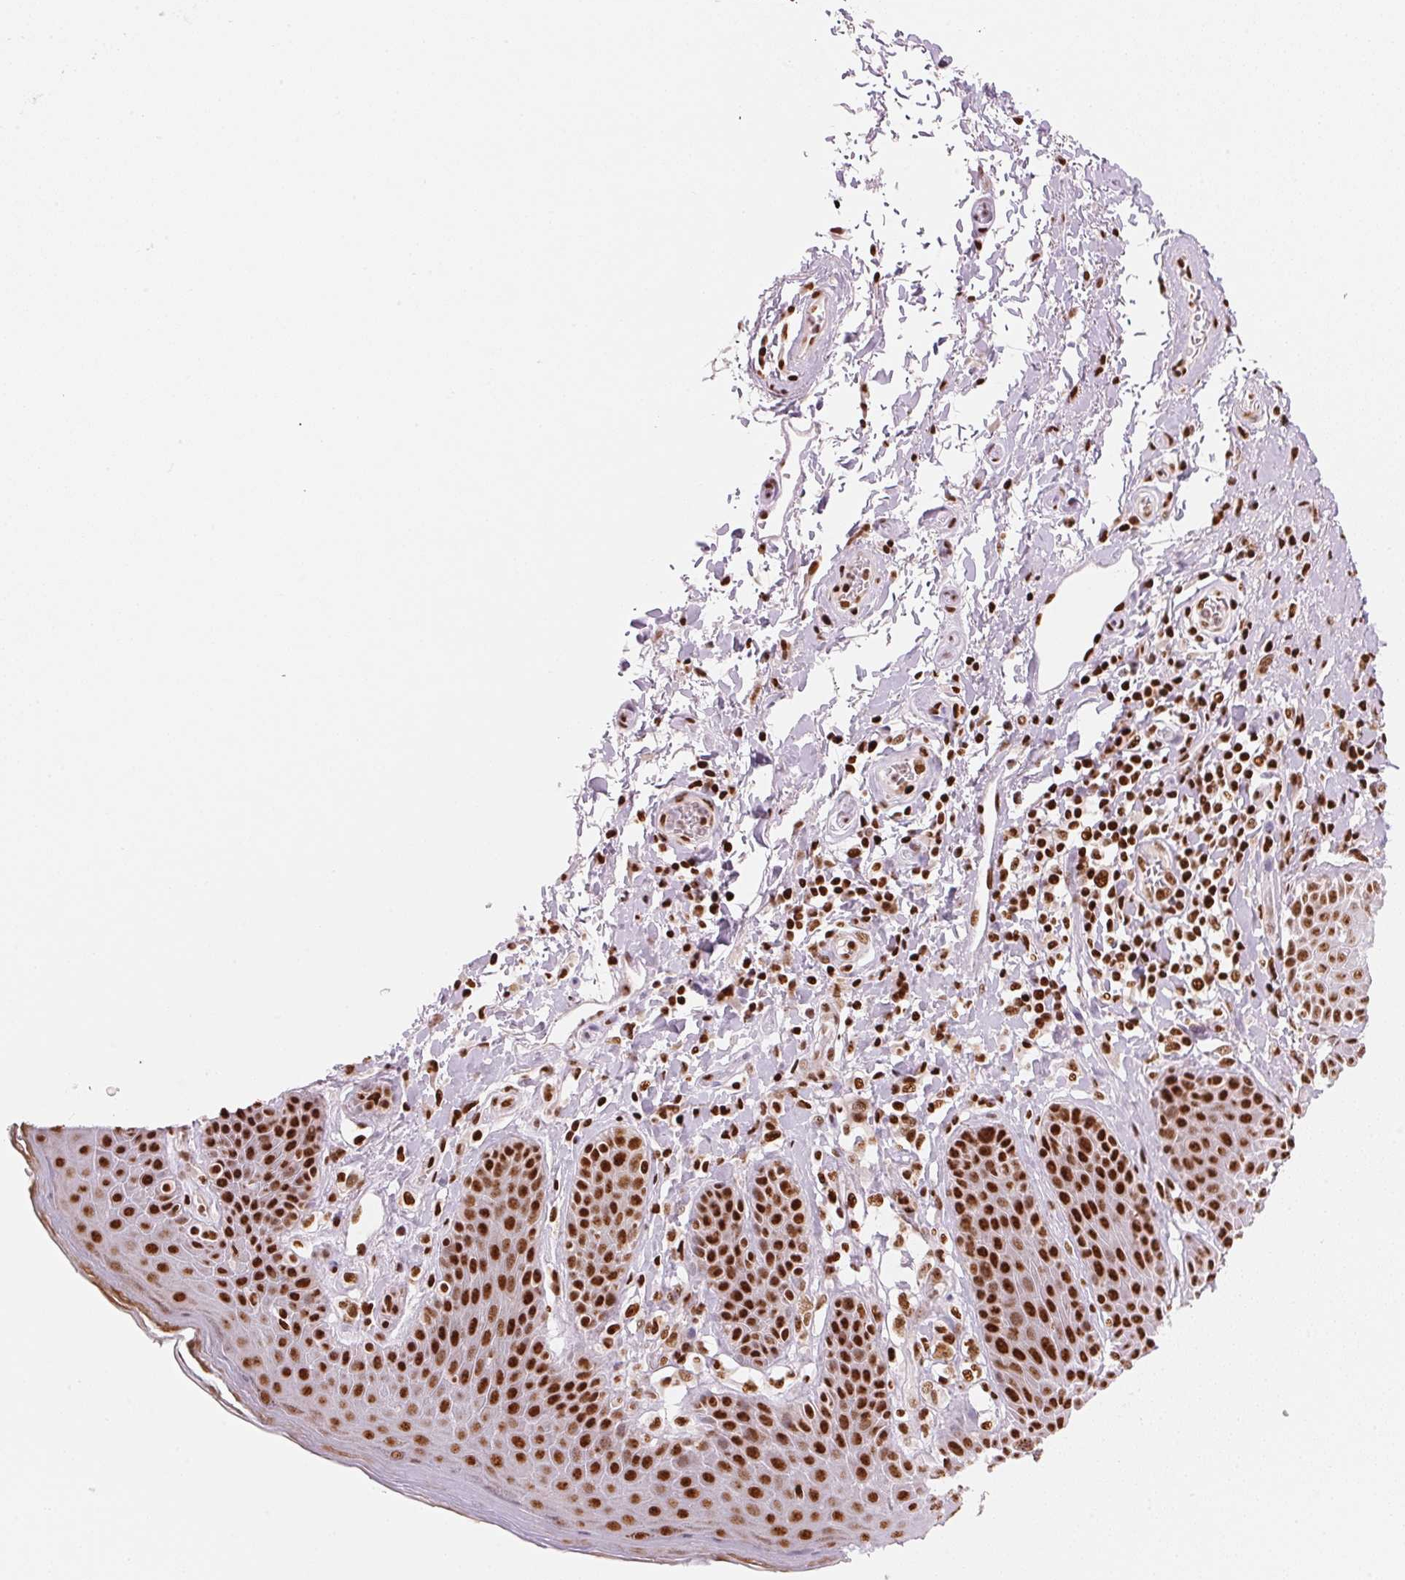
{"staining": {"intensity": "strong", "quantity": ">75%", "location": "nuclear"}, "tissue": "skin", "cell_type": "Epidermal cells", "image_type": "normal", "snomed": [{"axis": "morphology", "description": "Normal tissue, NOS"}, {"axis": "topography", "description": "Anal"}, {"axis": "topography", "description": "Peripheral nerve tissue"}], "caption": "Immunohistochemical staining of benign human skin demonstrates high levels of strong nuclear positivity in about >75% of epidermal cells.", "gene": "NXF1", "patient": {"sex": "male", "age": 51}}